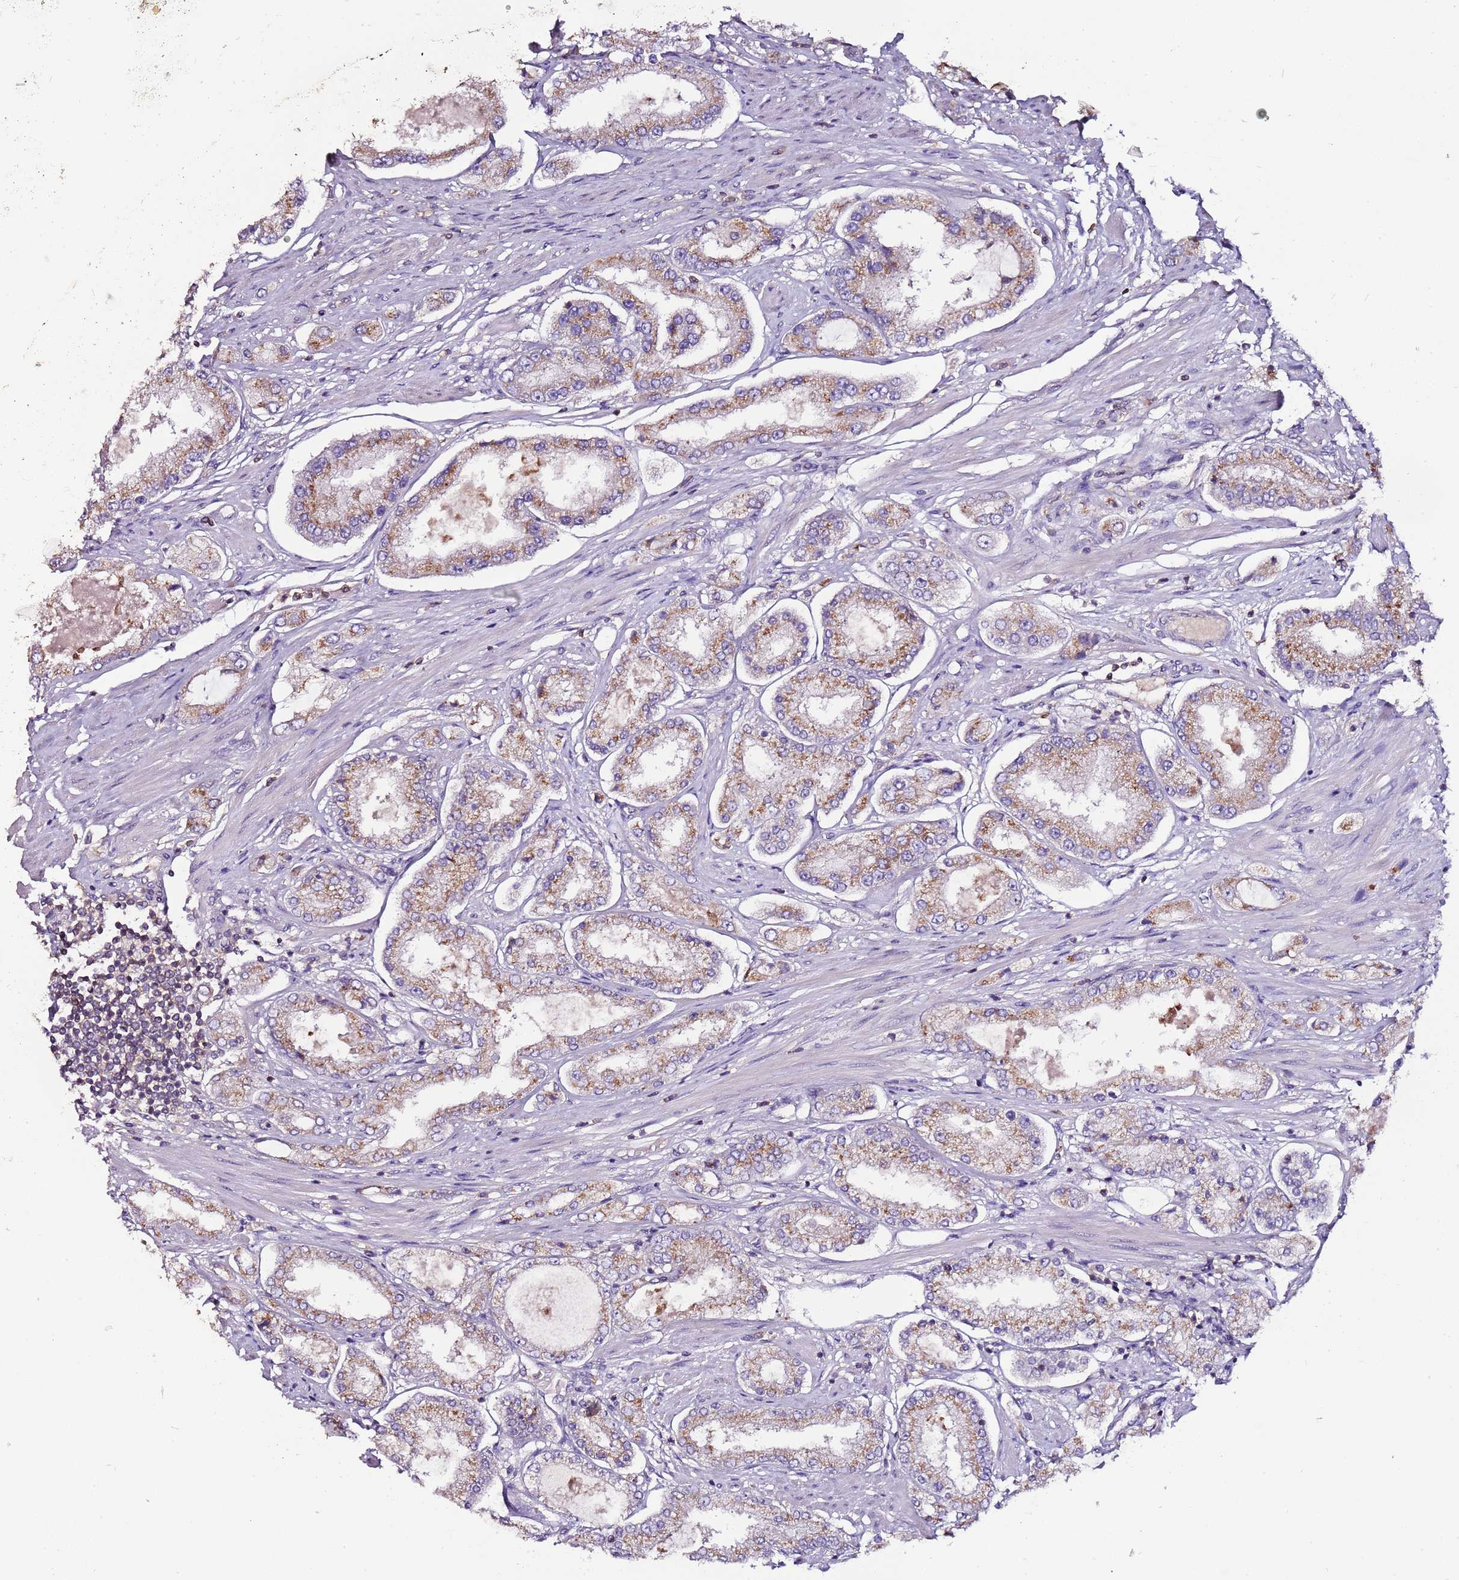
{"staining": {"intensity": "moderate", "quantity": ">75%", "location": "cytoplasmic/membranous"}, "tissue": "prostate cancer", "cell_type": "Tumor cells", "image_type": "cancer", "snomed": [{"axis": "morphology", "description": "Adenocarcinoma, High grade"}, {"axis": "topography", "description": "Prostate"}], "caption": "Moderate cytoplasmic/membranous protein staining is seen in approximately >75% of tumor cells in high-grade adenocarcinoma (prostate).", "gene": "IGIP", "patient": {"sex": "male", "age": 69}}